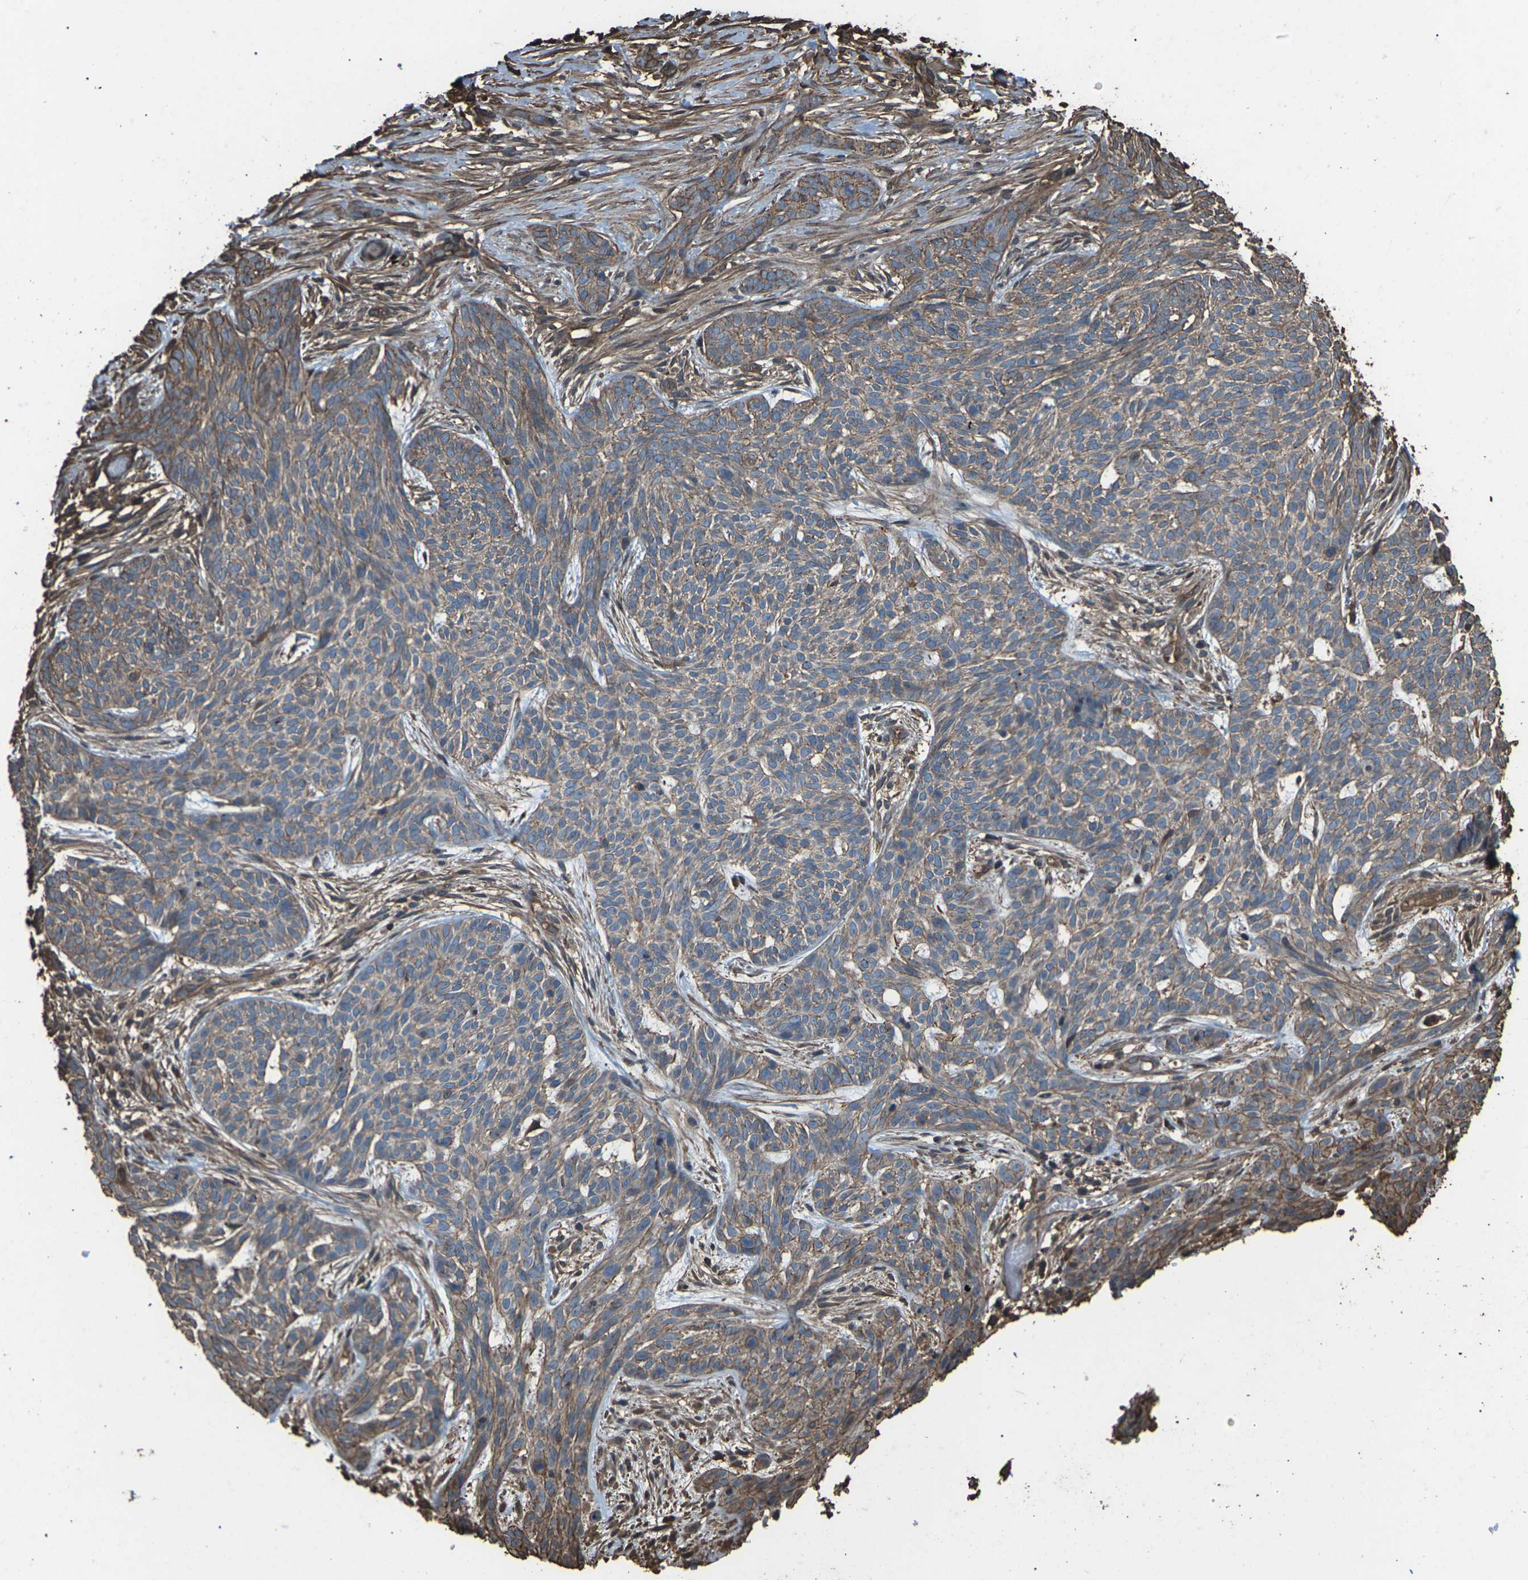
{"staining": {"intensity": "weak", "quantity": ">75%", "location": "cytoplasmic/membranous"}, "tissue": "skin cancer", "cell_type": "Tumor cells", "image_type": "cancer", "snomed": [{"axis": "morphology", "description": "Basal cell carcinoma"}, {"axis": "topography", "description": "Skin"}], "caption": "Protein staining reveals weak cytoplasmic/membranous expression in about >75% of tumor cells in skin basal cell carcinoma.", "gene": "DHPS", "patient": {"sex": "female", "age": 59}}